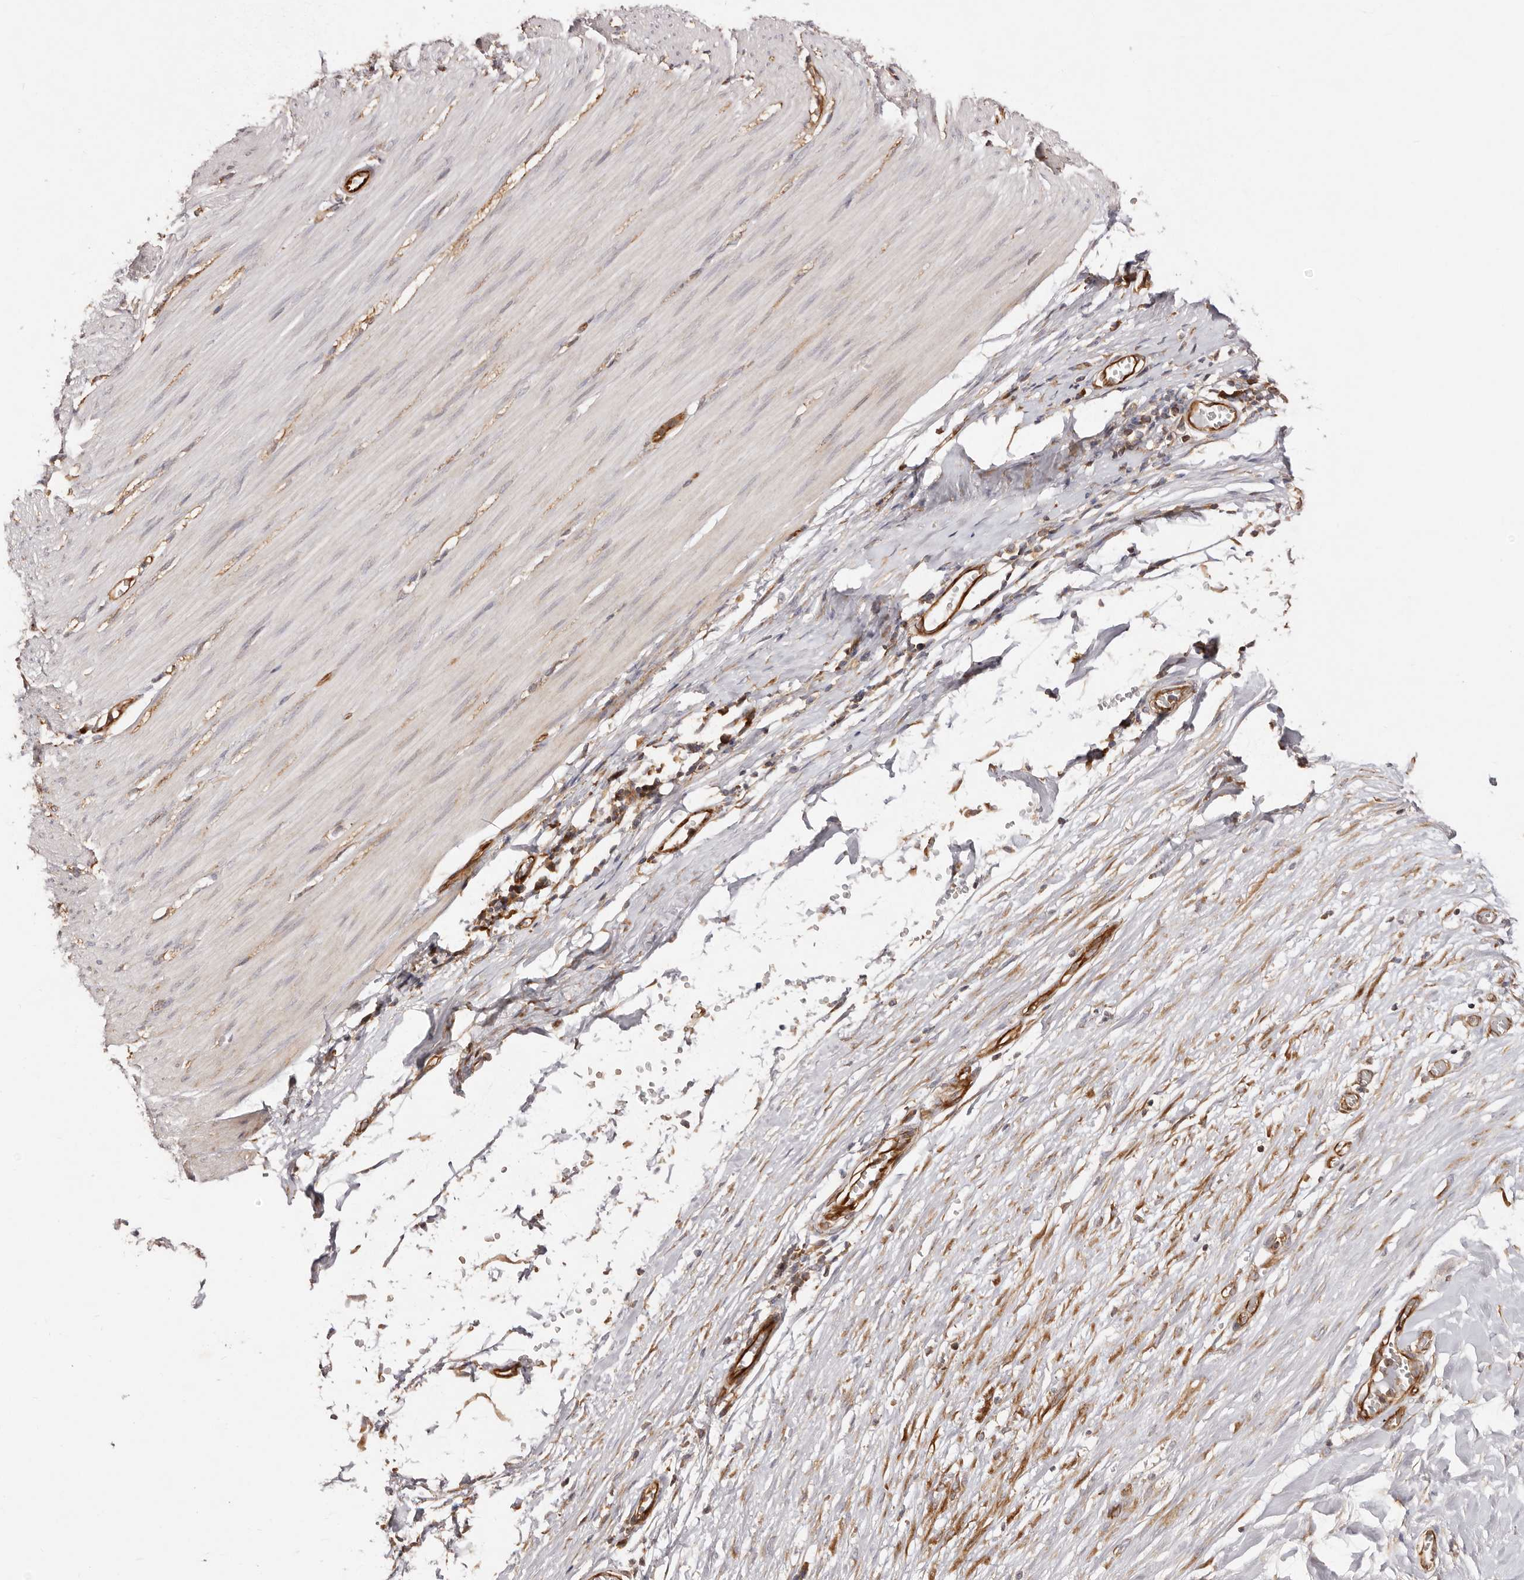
{"staining": {"intensity": "moderate", "quantity": "<25%", "location": "cytoplasmic/membranous"}, "tissue": "smooth muscle", "cell_type": "Smooth muscle cells", "image_type": "normal", "snomed": [{"axis": "morphology", "description": "Normal tissue, NOS"}, {"axis": "morphology", "description": "Adenocarcinoma, NOS"}, {"axis": "topography", "description": "Colon"}, {"axis": "topography", "description": "Peripheral nerve tissue"}], "caption": "Immunohistochemical staining of unremarkable human smooth muscle exhibits low levels of moderate cytoplasmic/membranous expression in approximately <25% of smooth muscle cells.", "gene": "RPS6", "patient": {"sex": "male", "age": 14}}